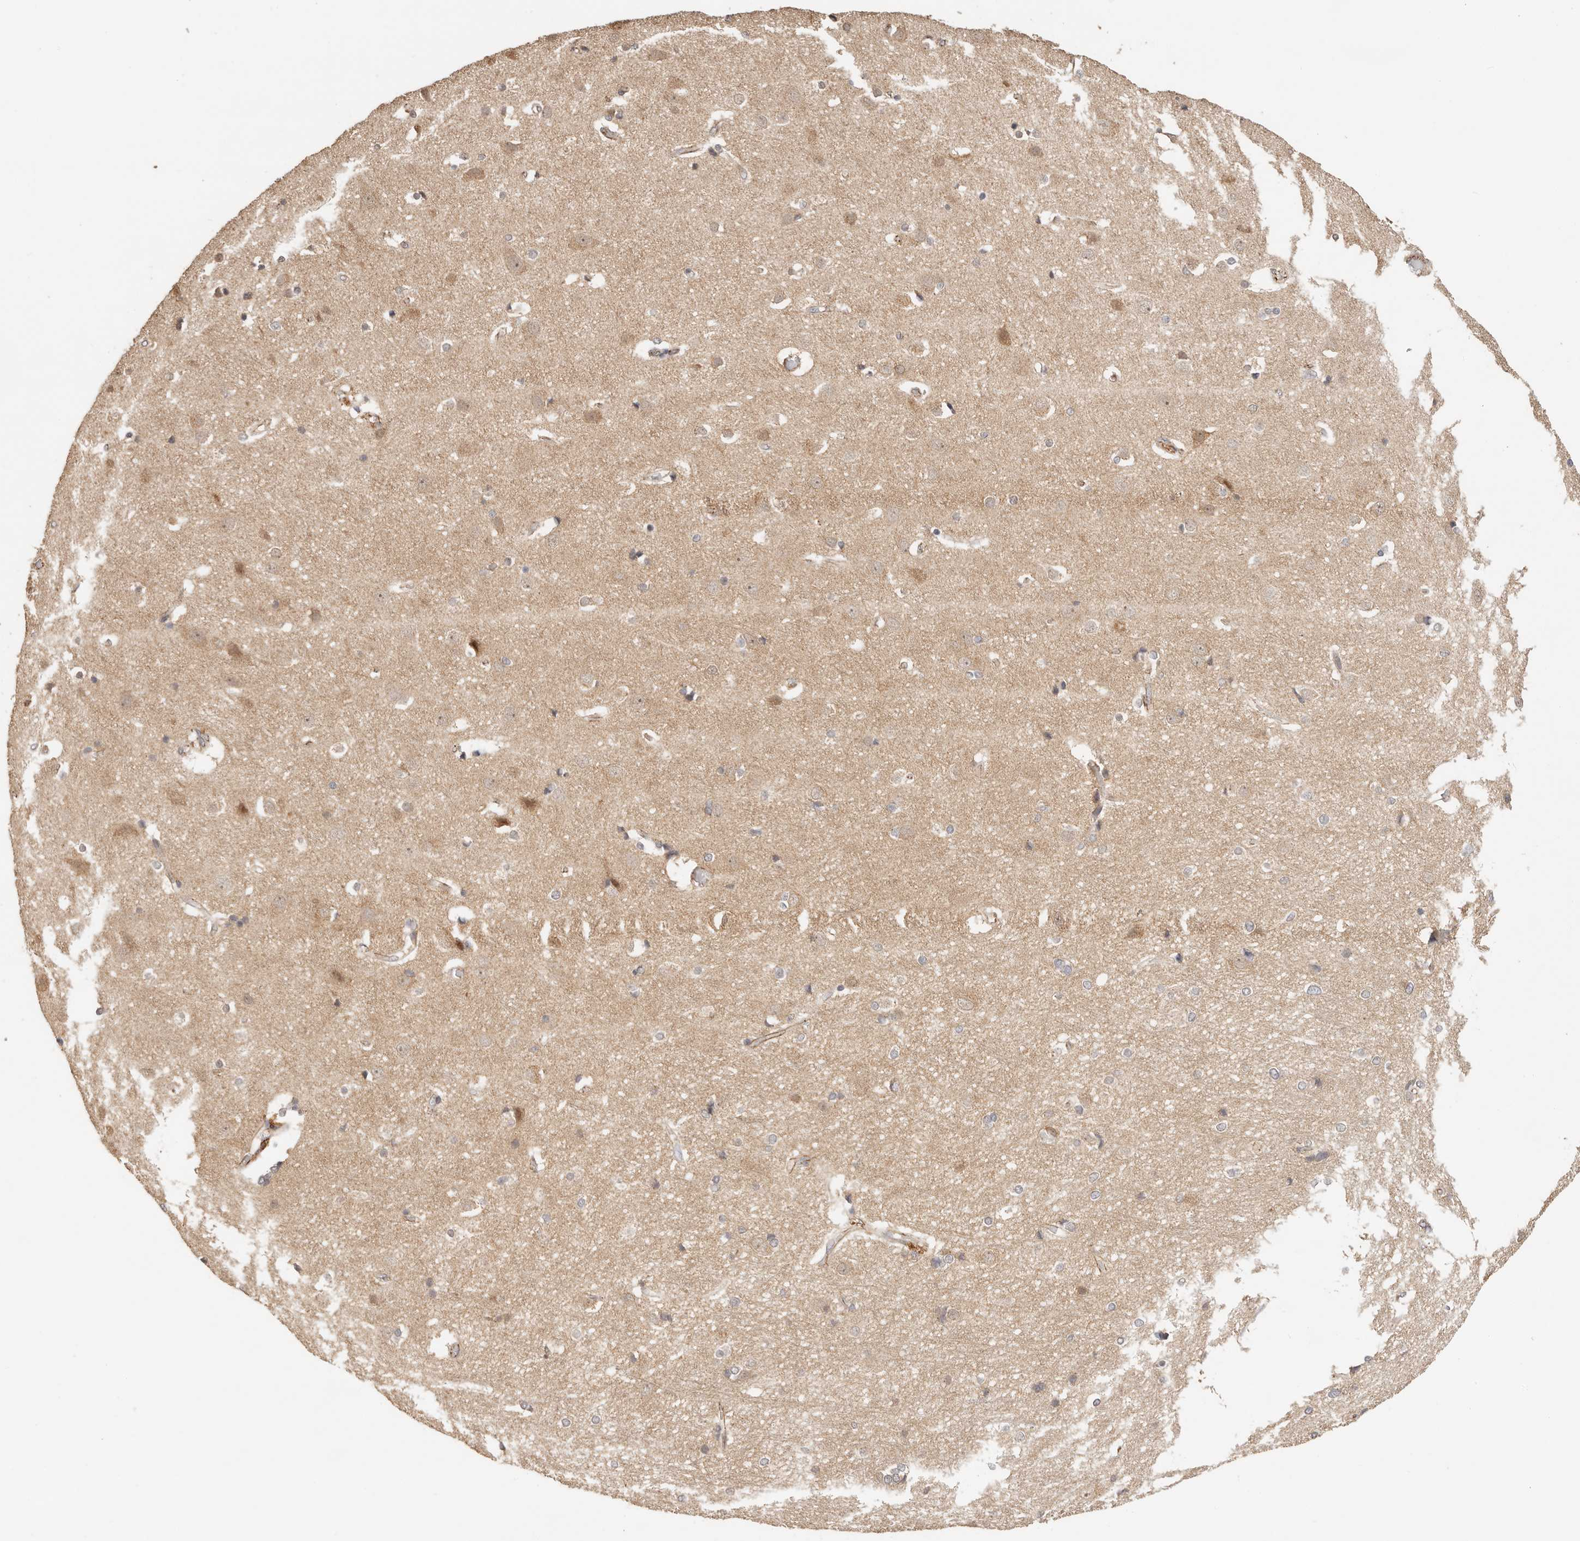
{"staining": {"intensity": "moderate", "quantity": ">75%", "location": "cytoplasmic/membranous"}, "tissue": "cerebral cortex", "cell_type": "Endothelial cells", "image_type": "normal", "snomed": [{"axis": "morphology", "description": "Normal tissue, NOS"}, {"axis": "topography", "description": "Cerebral cortex"}], "caption": "An IHC image of benign tissue is shown. Protein staining in brown labels moderate cytoplasmic/membranous positivity in cerebral cortex within endothelial cells.", "gene": "AFDN", "patient": {"sex": "male", "age": 54}}